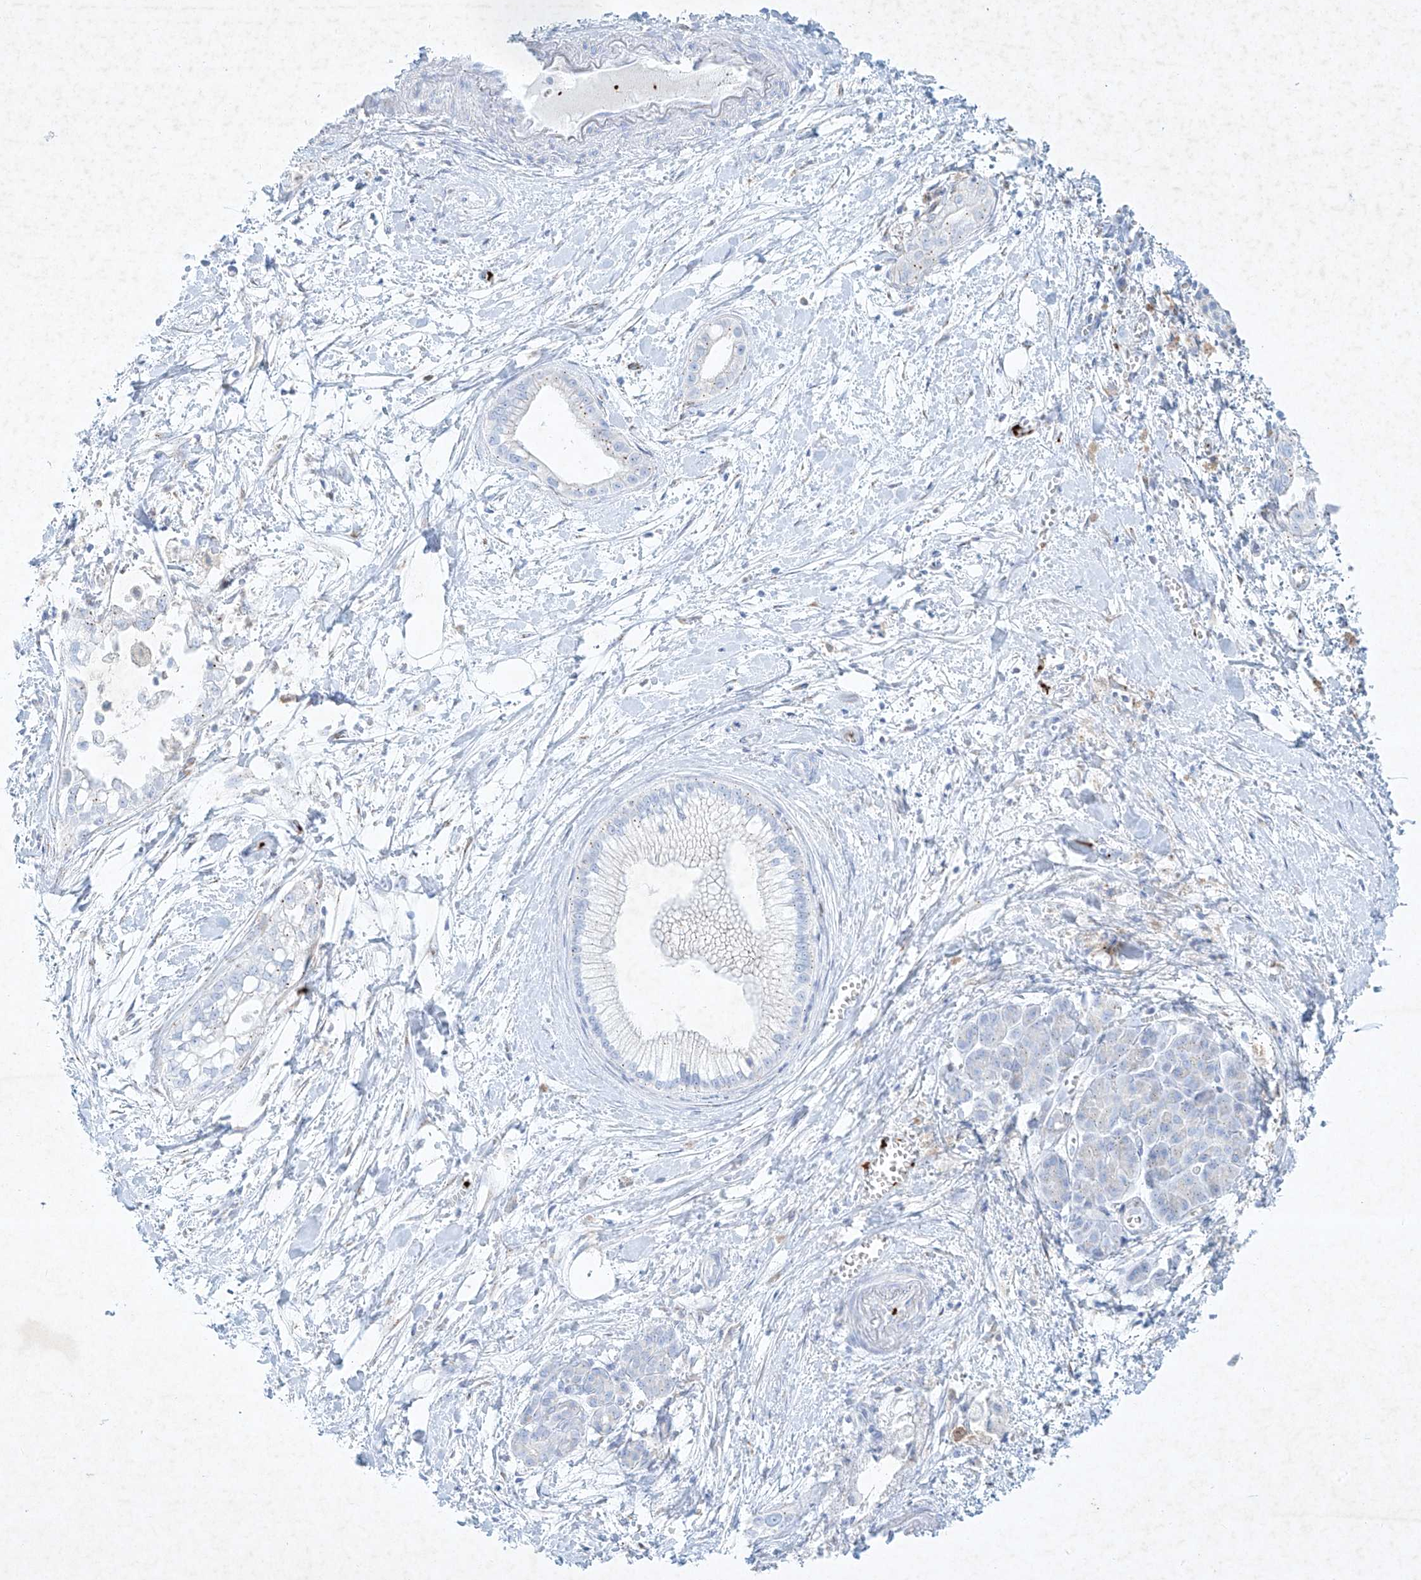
{"staining": {"intensity": "negative", "quantity": "none", "location": "none"}, "tissue": "pancreatic cancer", "cell_type": "Tumor cells", "image_type": "cancer", "snomed": [{"axis": "morphology", "description": "Adenocarcinoma, NOS"}, {"axis": "topography", "description": "Pancreas"}], "caption": "A micrograph of human pancreatic adenocarcinoma is negative for staining in tumor cells.", "gene": "PLEK", "patient": {"sex": "male", "age": 68}}